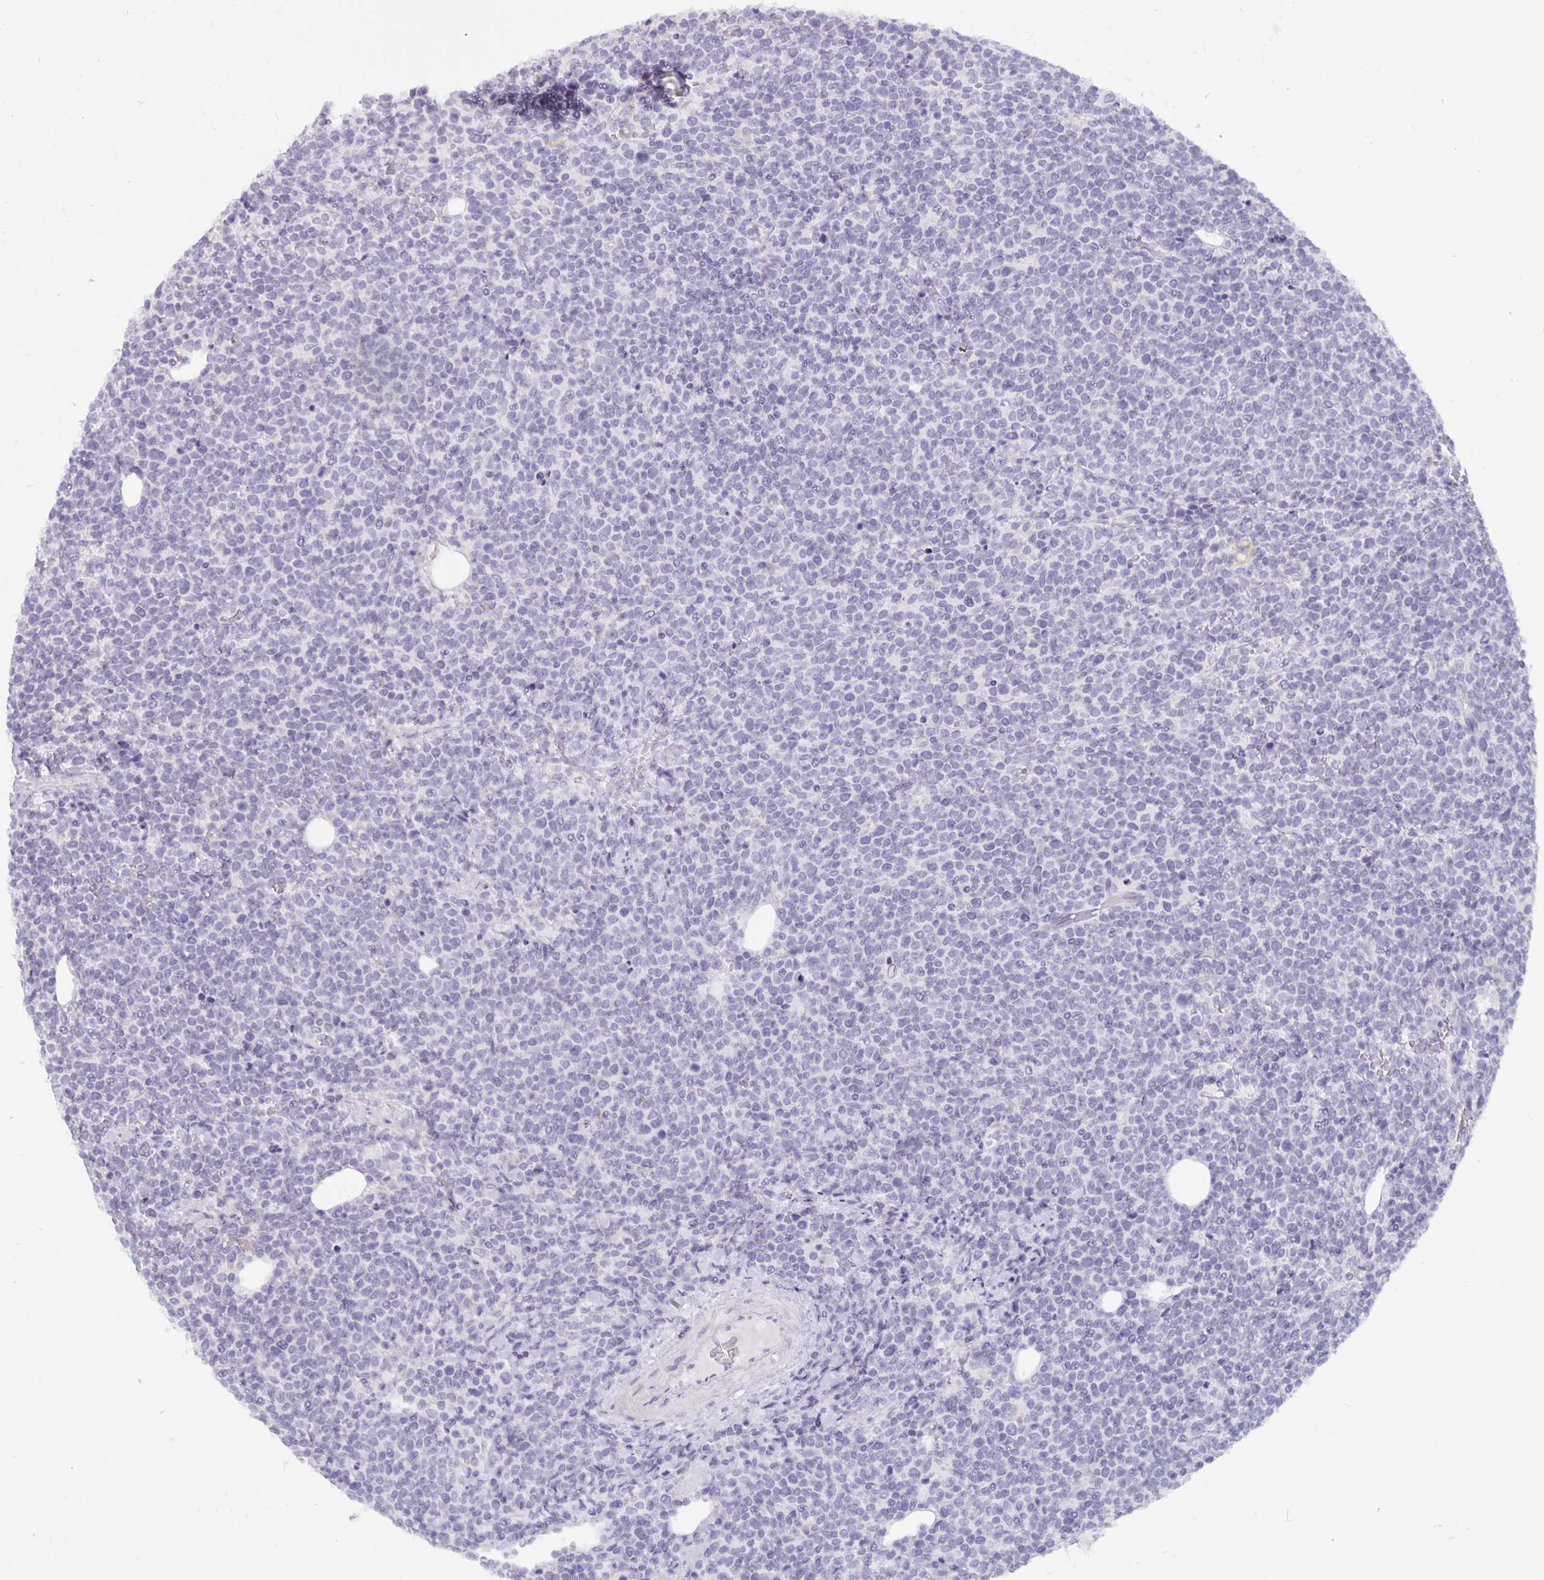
{"staining": {"intensity": "negative", "quantity": "none", "location": "none"}, "tissue": "lymphoma", "cell_type": "Tumor cells", "image_type": "cancer", "snomed": [{"axis": "morphology", "description": "Malignant lymphoma, non-Hodgkin's type, High grade"}, {"axis": "topography", "description": "Lymph node"}], "caption": "Immunohistochemistry image of human malignant lymphoma, non-Hodgkin's type (high-grade) stained for a protein (brown), which displays no expression in tumor cells. (DAB immunohistochemistry (IHC) visualized using brightfield microscopy, high magnification).", "gene": "CA12", "patient": {"sex": "male", "age": 61}}